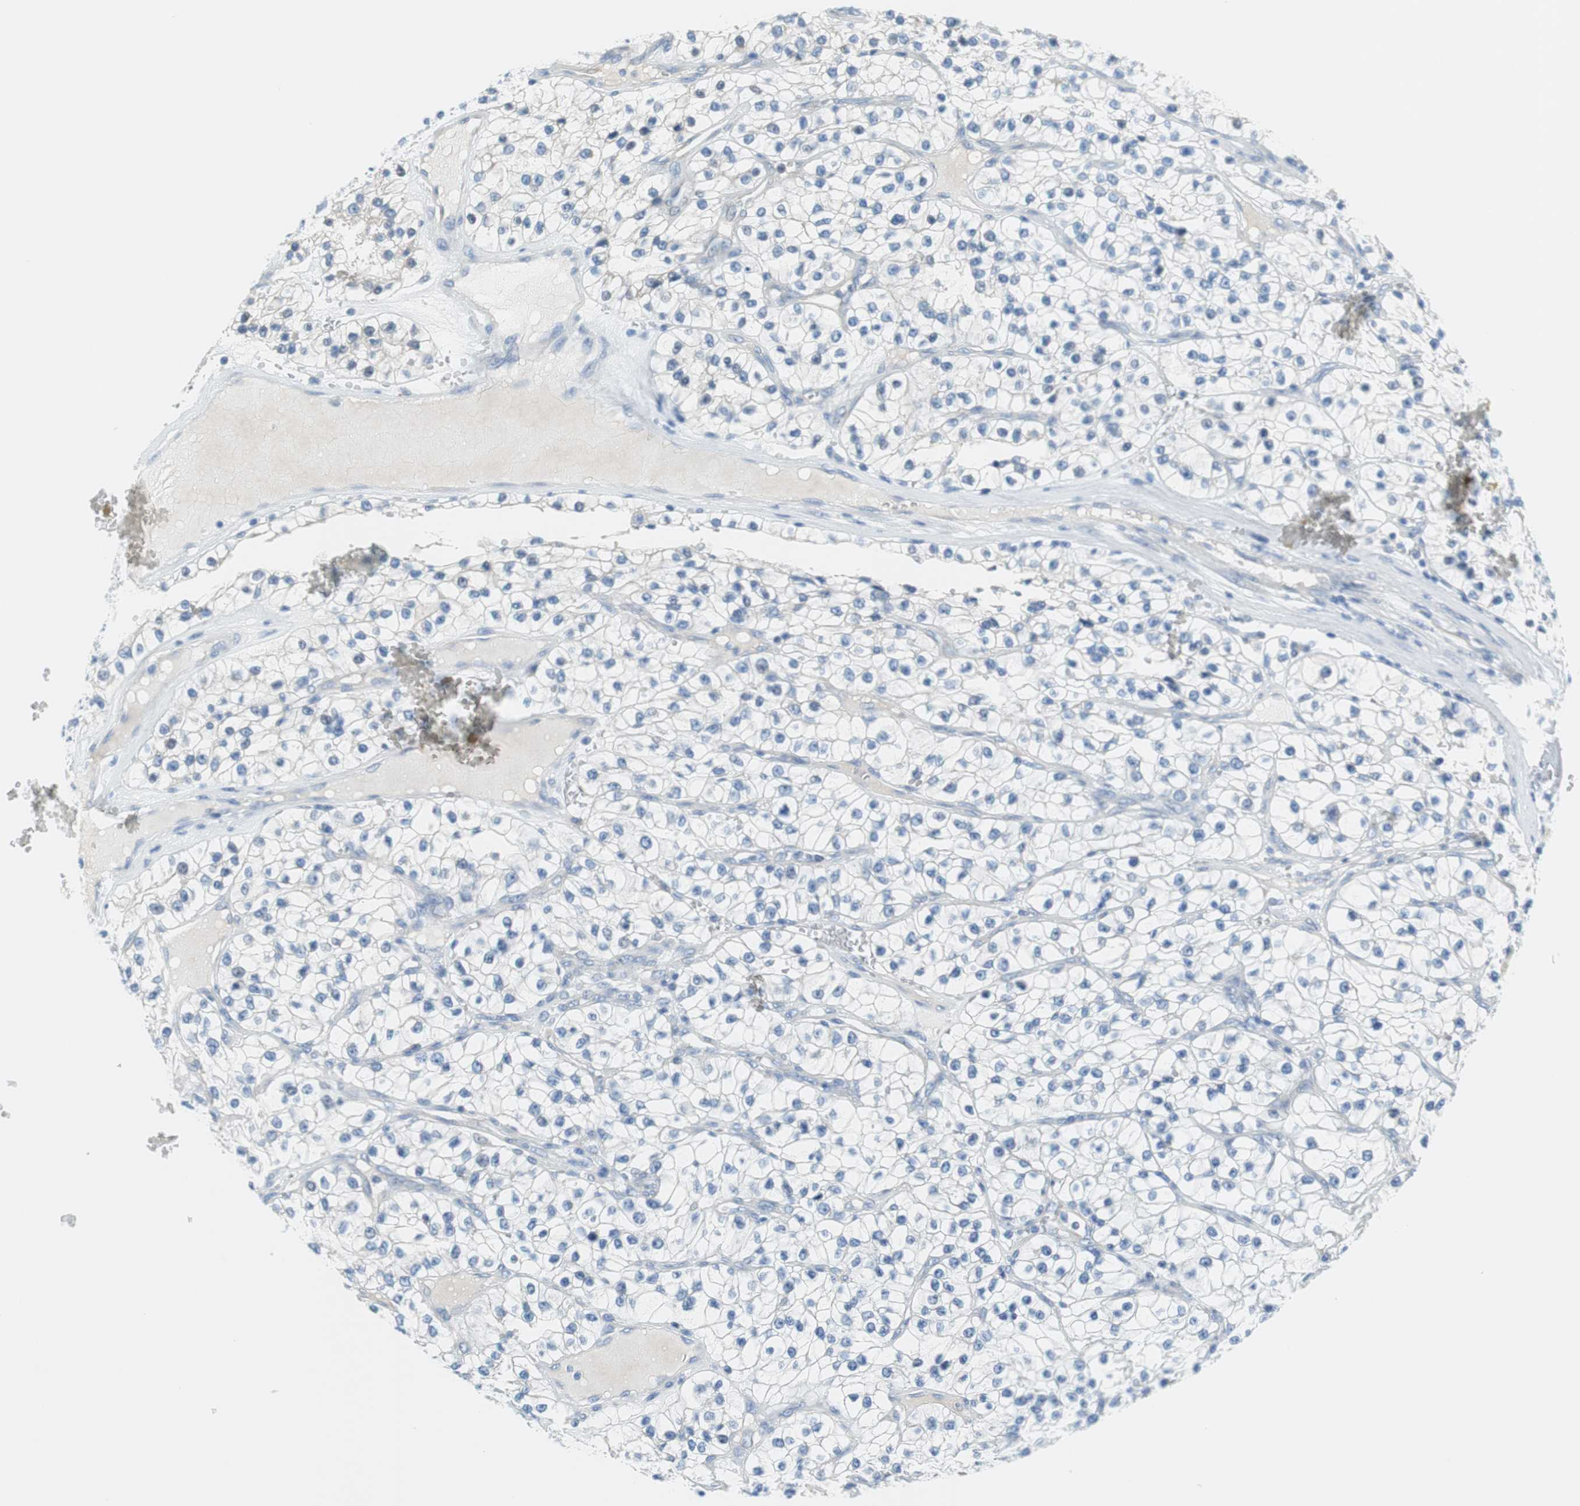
{"staining": {"intensity": "negative", "quantity": "none", "location": "none"}, "tissue": "renal cancer", "cell_type": "Tumor cells", "image_type": "cancer", "snomed": [{"axis": "morphology", "description": "Adenocarcinoma, NOS"}, {"axis": "topography", "description": "Kidney"}], "caption": "Renal cancer (adenocarcinoma) stained for a protein using IHC displays no staining tumor cells.", "gene": "MYH1", "patient": {"sex": "female", "age": 57}}